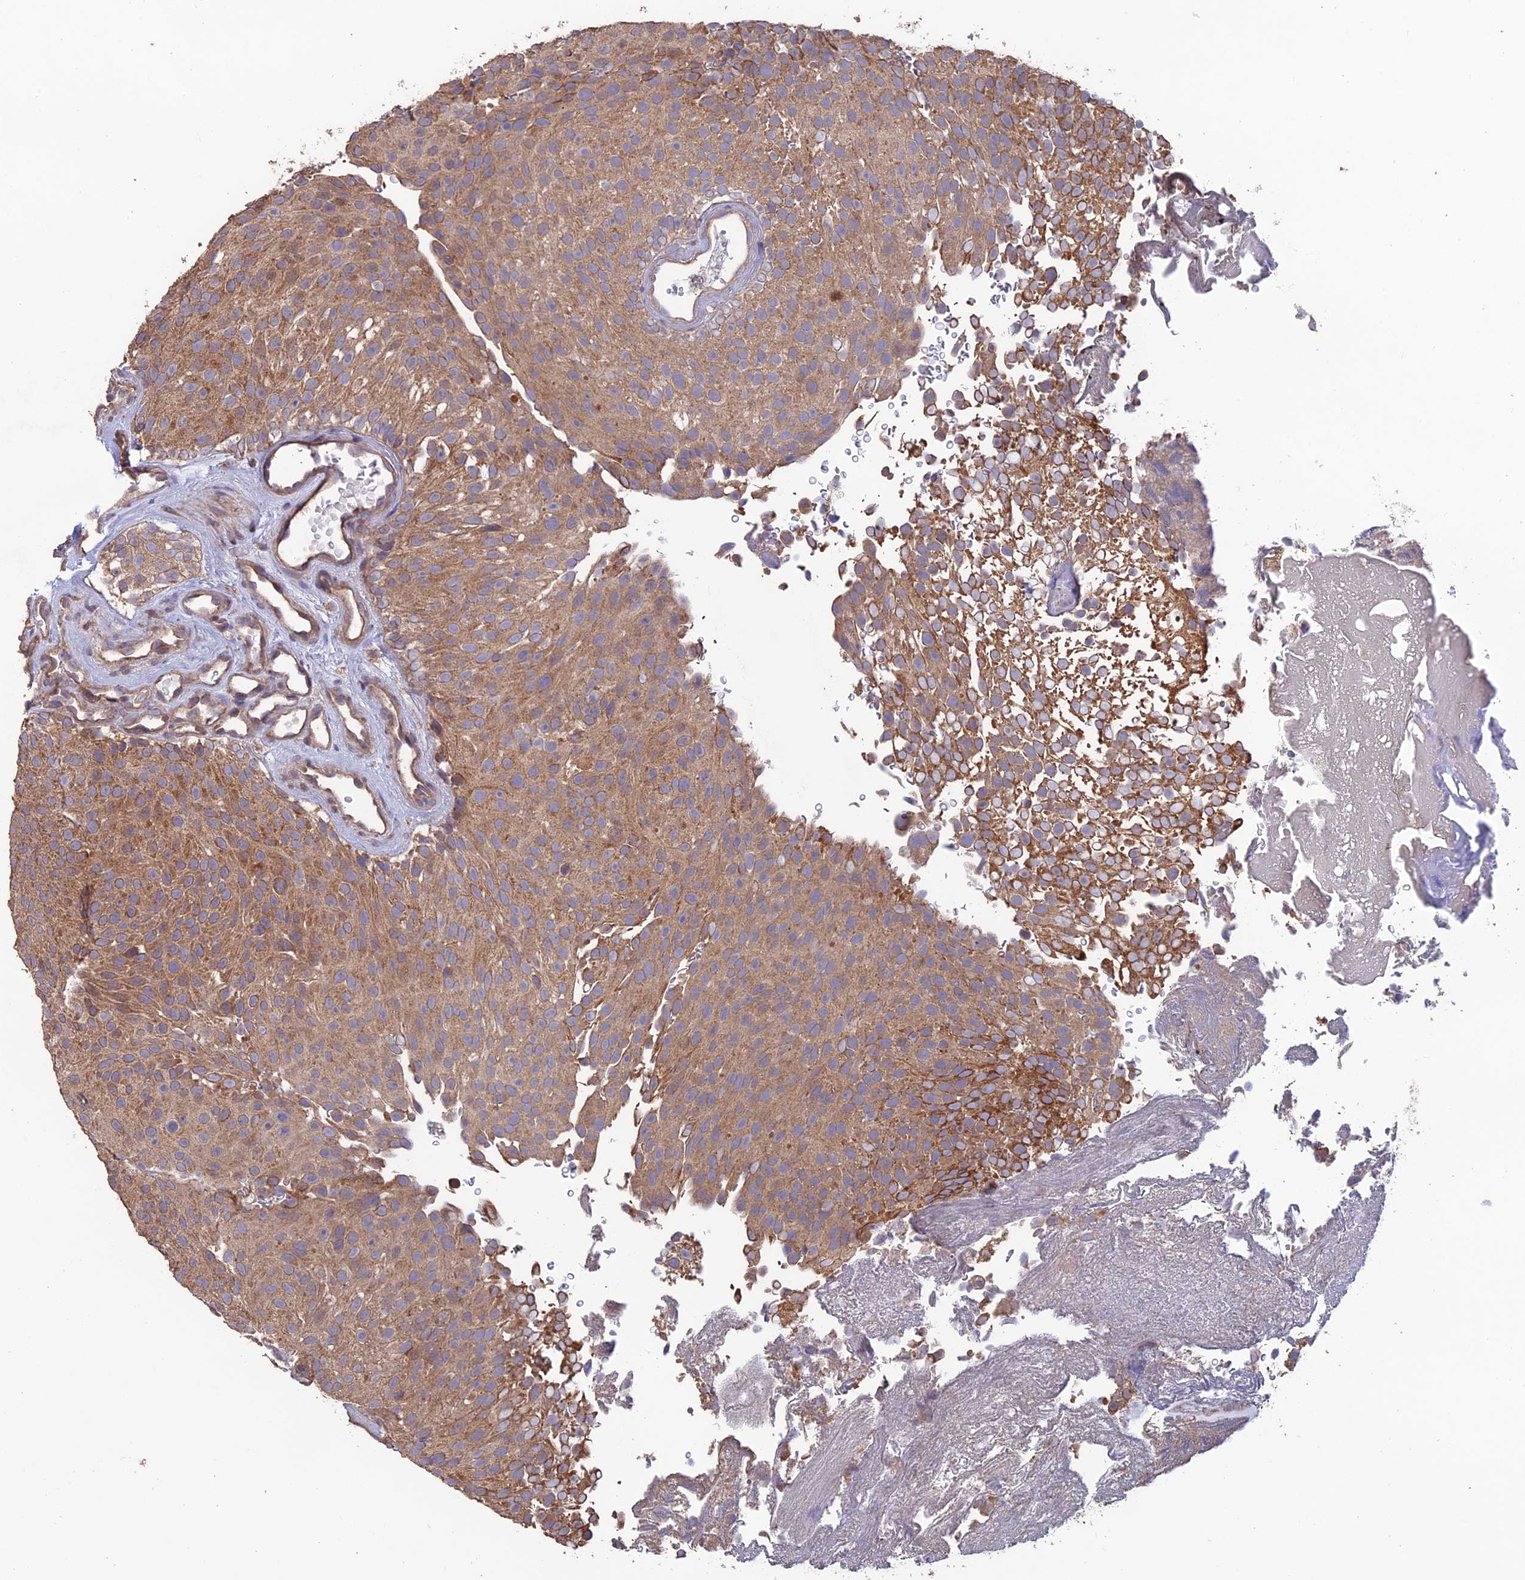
{"staining": {"intensity": "moderate", "quantity": ">75%", "location": "cytoplasmic/membranous"}, "tissue": "urothelial cancer", "cell_type": "Tumor cells", "image_type": "cancer", "snomed": [{"axis": "morphology", "description": "Urothelial carcinoma, Low grade"}, {"axis": "topography", "description": "Urinary bladder"}], "caption": "Tumor cells exhibit medium levels of moderate cytoplasmic/membranous expression in approximately >75% of cells in human urothelial carcinoma (low-grade).", "gene": "SHISA5", "patient": {"sex": "male", "age": 78}}